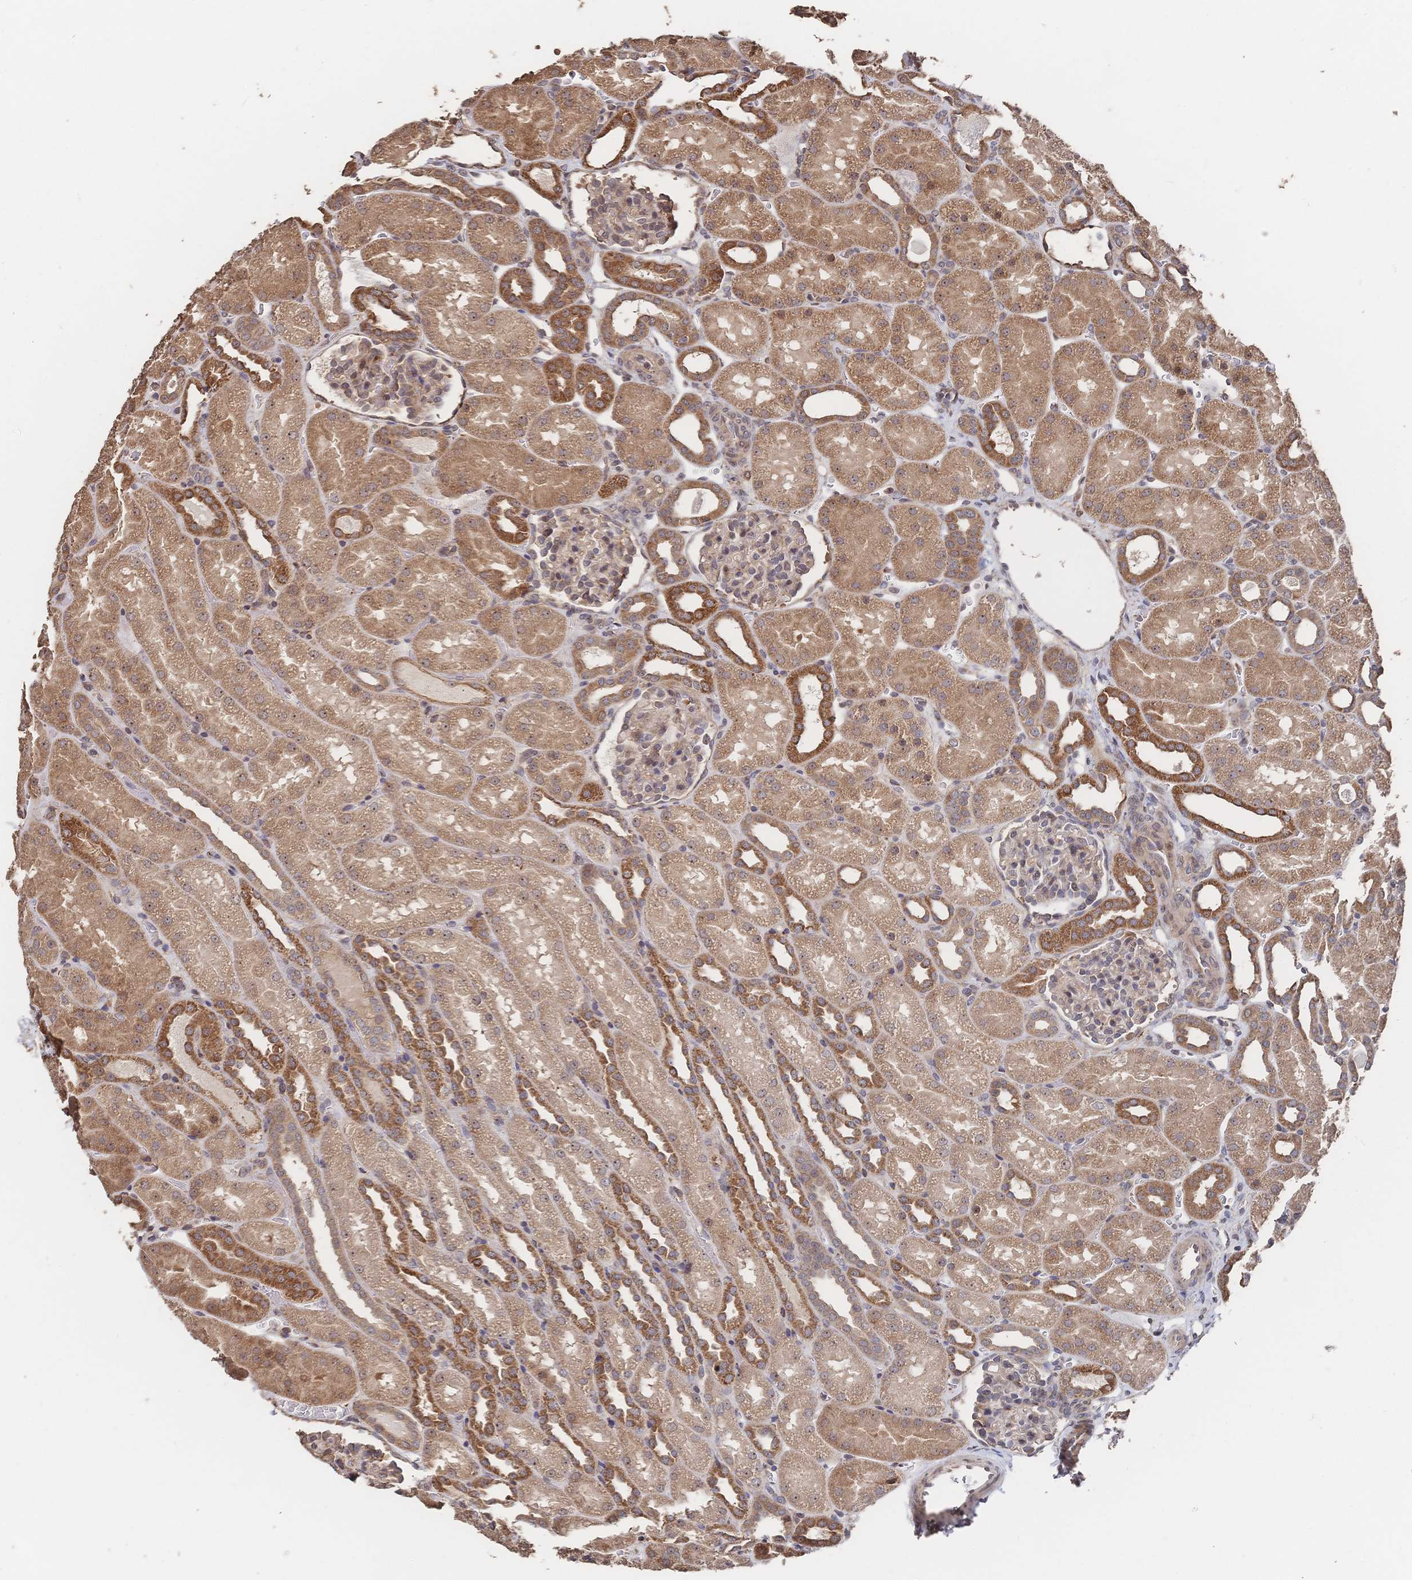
{"staining": {"intensity": "moderate", "quantity": "25%-75%", "location": "cytoplasmic/membranous,nuclear"}, "tissue": "kidney", "cell_type": "Cells in glomeruli", "image_type": "normal", "snomed": [{"axis": "morphology", "description": "Normal tissue, NOS"}, {"axis": "topography", "description": "Kidney"}], "caption": "Immunohistochemical staining of benign kidney demonstrates moderate cytoplasmic/membranous,nuclear protein positivity in approximately 25%-75% of cells in glomeruli. The staining is performed using DAB brown chromogen to label protein expression. The nuclei are counter-stained blue using hematoxylin.", "gene": "DNAJA4", "patient": {"sex": "male", "age": 2}}